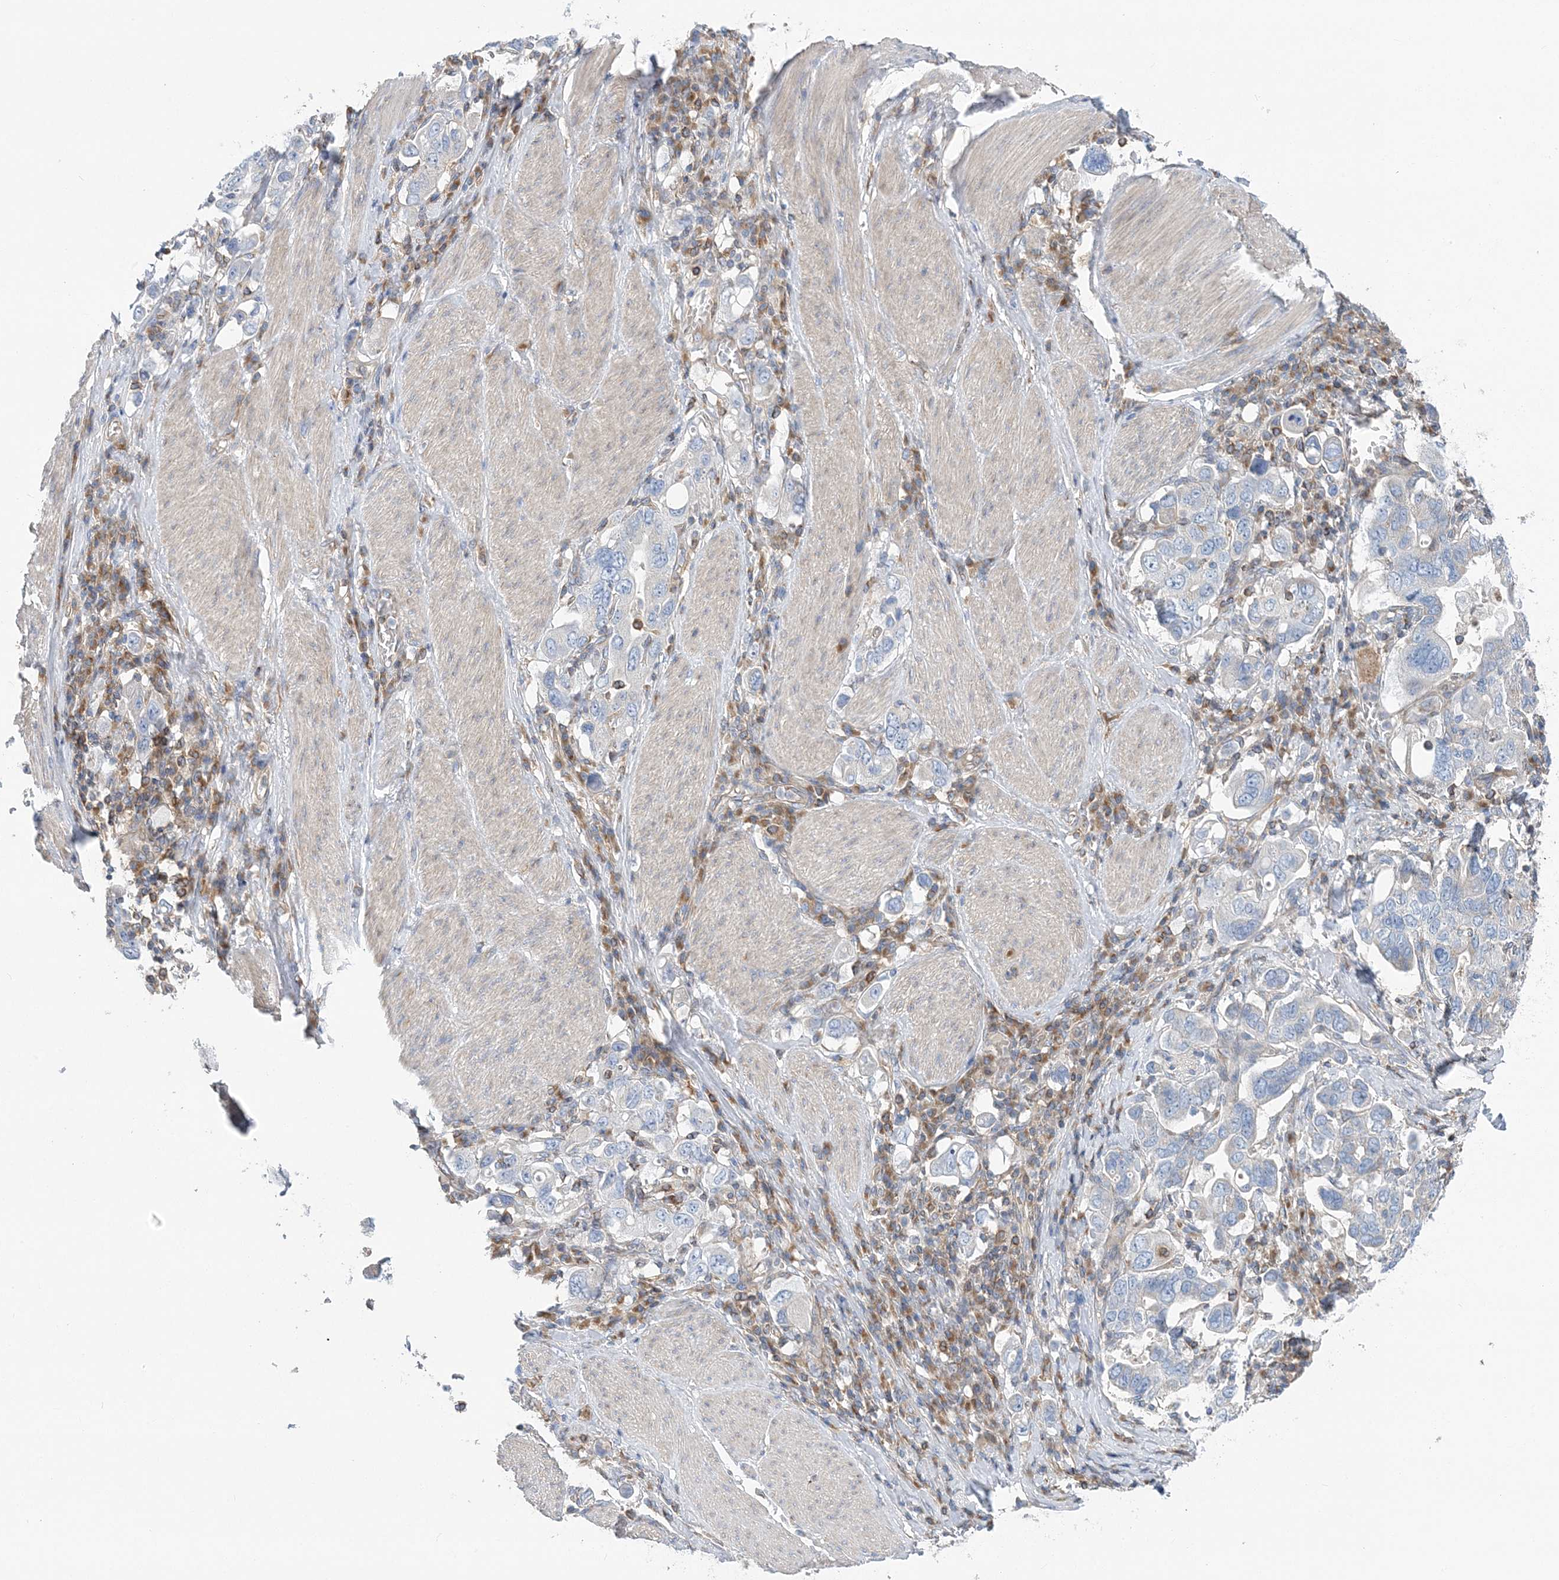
{"staining": {"intensity": "negative", "quantity": "none", "location": "none"}, "tissue": "stomach cancer", "cell_type": "Tumor cells", "image_type": "cancer", "snomed": [{"axis": "morphology", "description": "Adenocarcinoma, NOS"}, {"axis": "topography", "description": "Stomach, upper"}], "caption": "Tumor cells show no significant positivity in stomach cancer. (DAB immunohistochemistry (IHC) visualized using brightfield microscopy, high magnification).", "gene": "FAM114A2", "patient": {"sex": "male", "age": 62}}